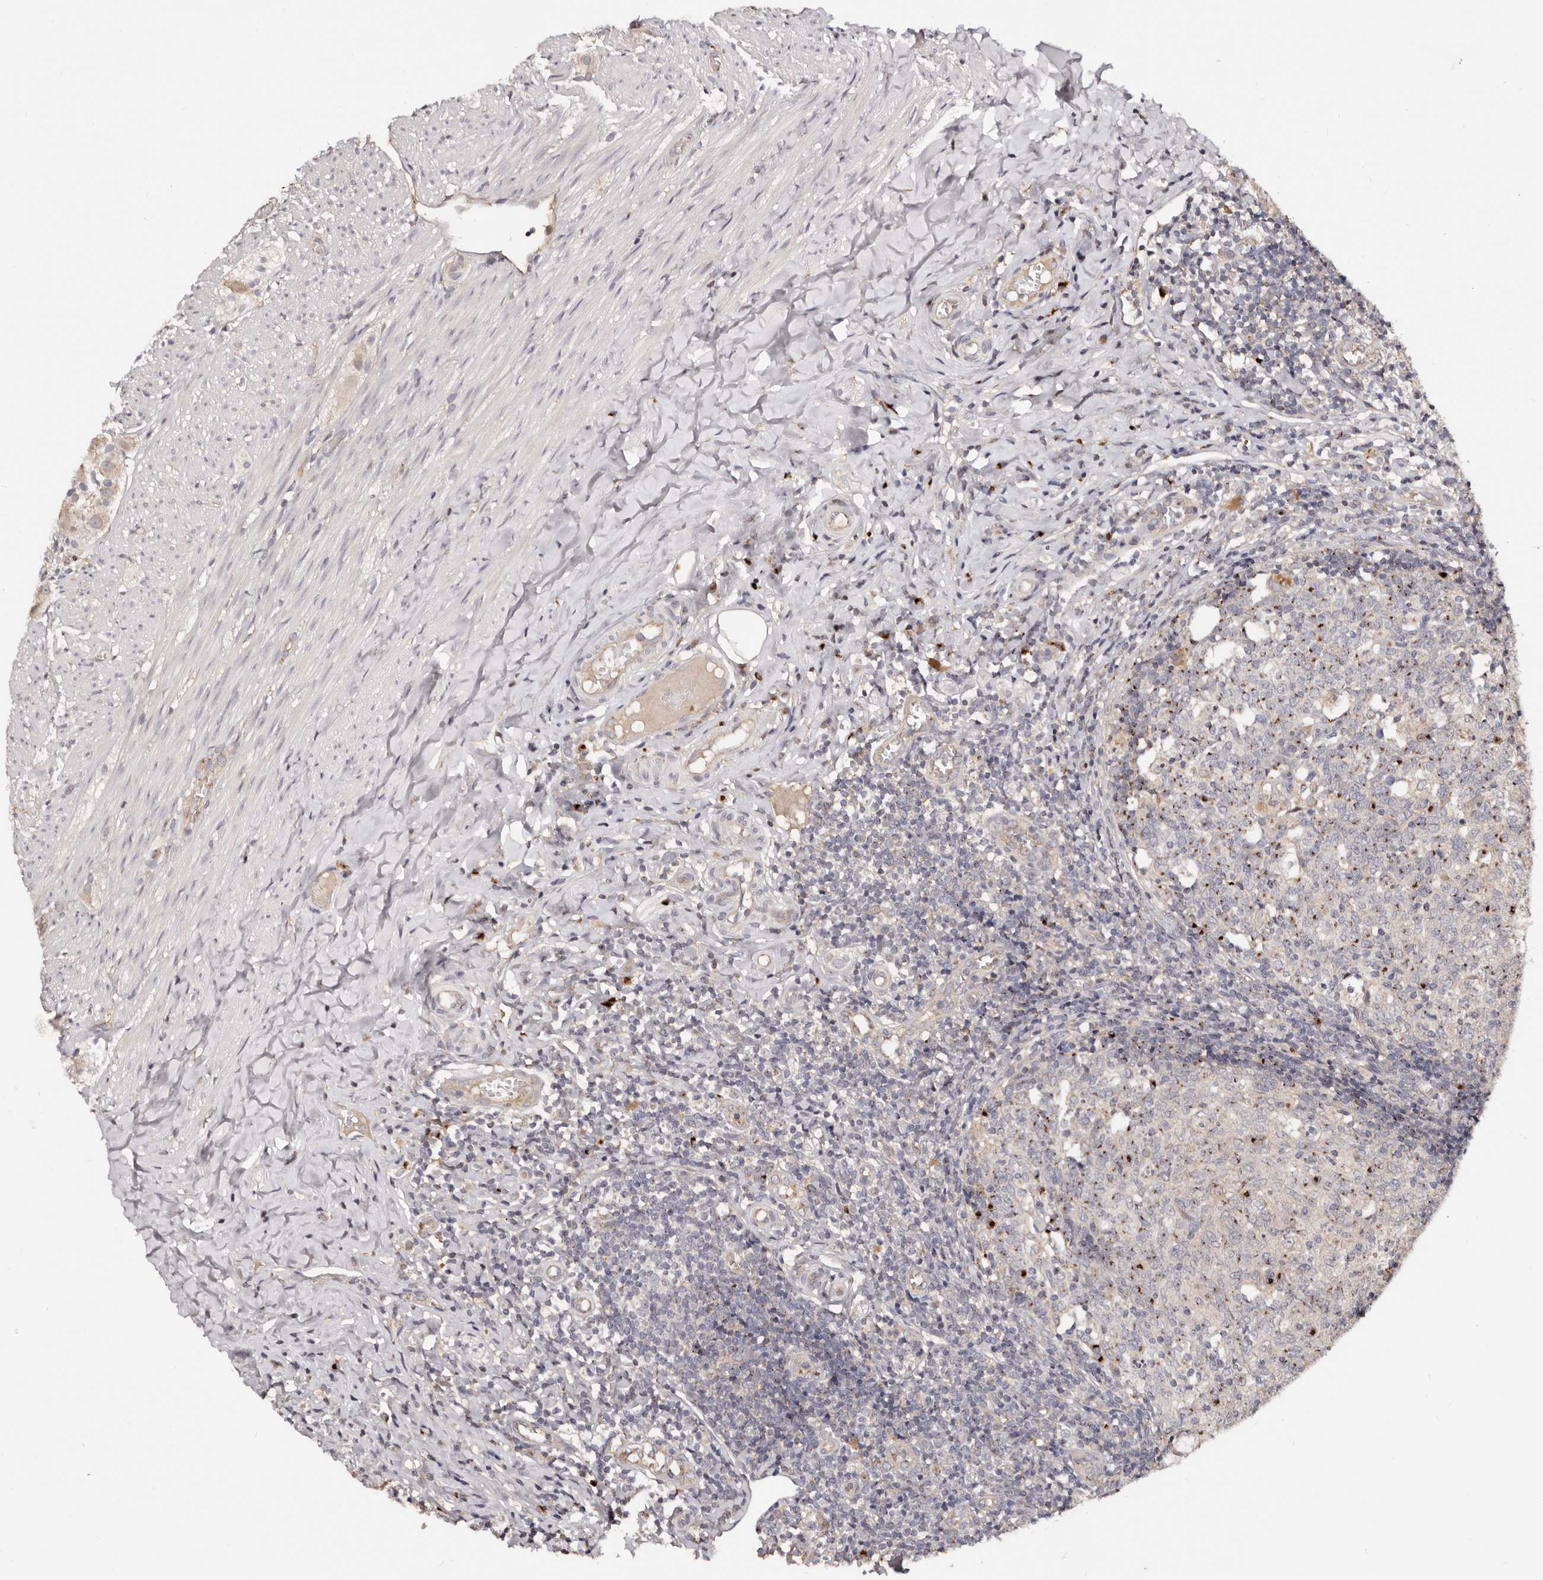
{"staining": {"intensity": "moderate", "quantity": ">75%", "location": "cytoplasmic/membranous"}, "tissue": "appendix", "cell_type": "Glandular cells", "image_type": "normal", "snomed": [{"axis": "morphology", "description": "Normal tissue, NOS"}, {"axis": "topography", "description": "Appendix"}], "caption": "An immunohistochemistry histopathology image of benign tissue is shown. Protein staining in brown highlights moderate cytoplasmic/membranous positivity in appendix within glandular cells.", "gene": "DACT2", "patient": {"sex": "male", "age": 8}}